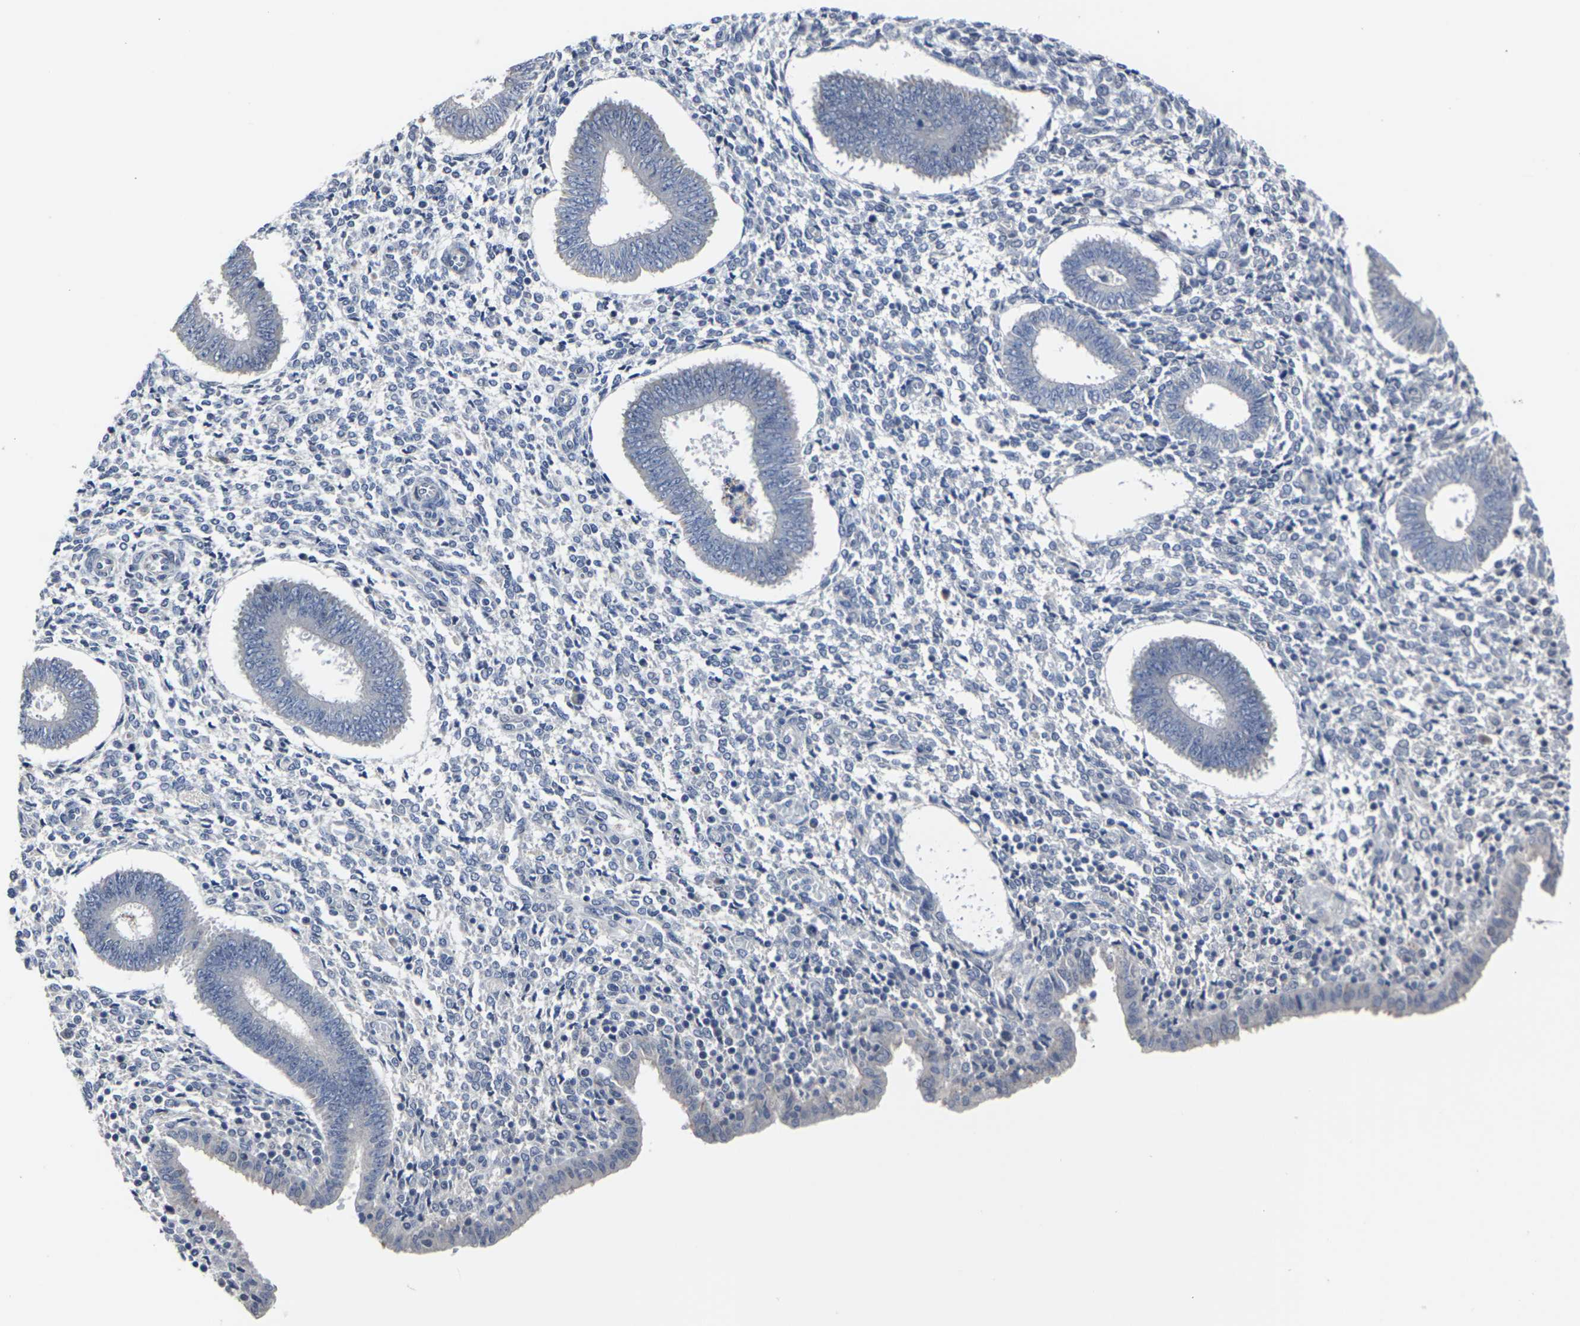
{"staining": {"intensity": "negative", "quantity": "none", "location": "none"}, "tissue": "endometrium", "cell_type": "Cells in endometrial stroma", "image_type": "normal", "snomed": [{"axis": "morphology", "description": "Normal tissue, NOS"}, {"axis": "topography", "description": "Endometrium"}], "caption": "The micrograph reveals no significant expression in cells in endometrial stroma of endometrium. Brightfield microscopy of immunohistochemistry (IHC) stained with DAB (3,3'-diaminobenzidine) (brown) and hematoxylin (blue), captured at high magnification.", "gene": "MSANTD4", "patient": {"sex": "female", "age": 35}}